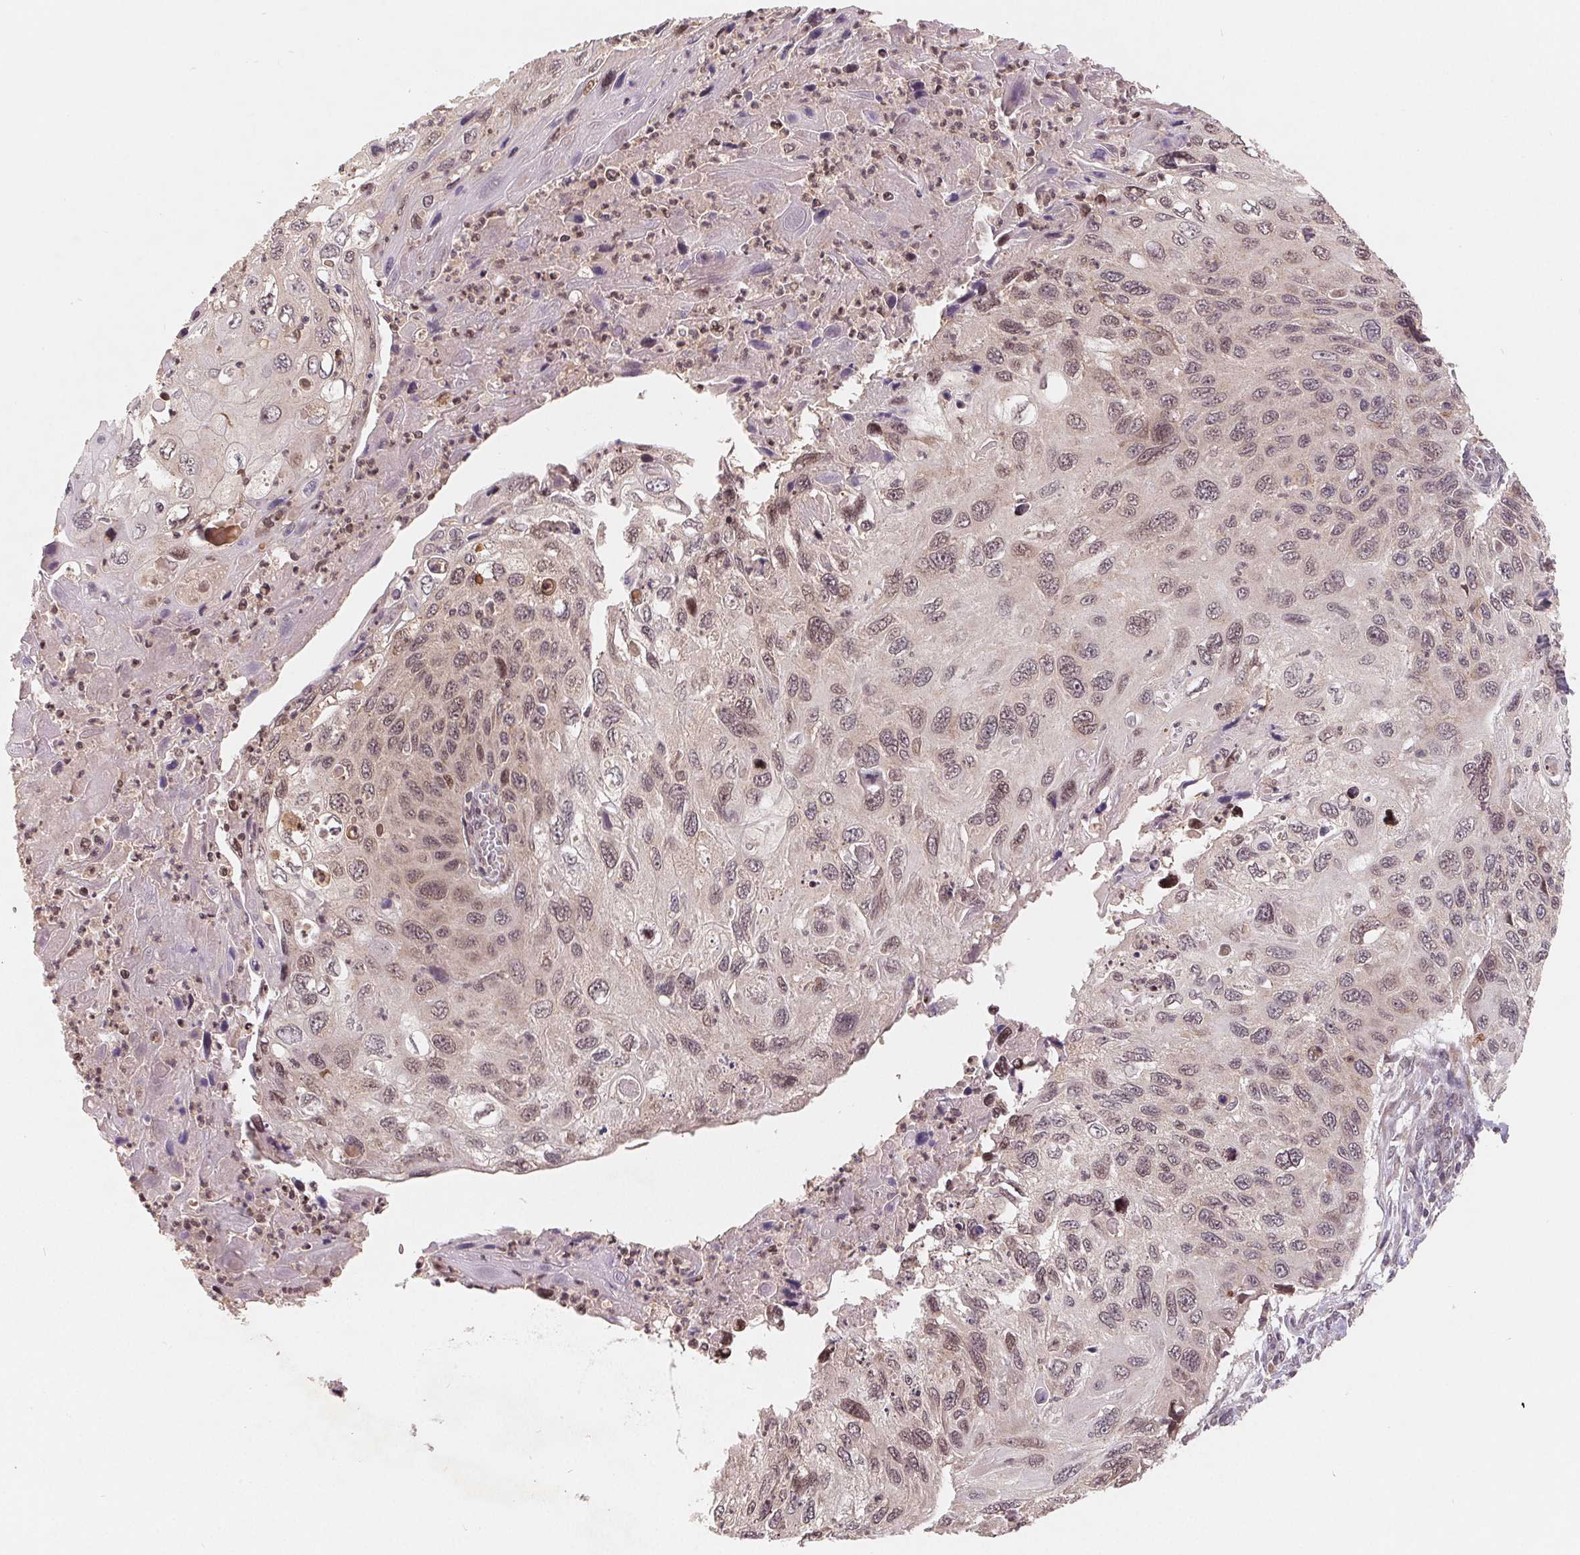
{"staining": {"intensity": "weak", "quantity": "<25%", "location": "nuclear"}, "tissue": "cervical cancer", "cell_type": "Tumor cells", "image_type": "cancer", "snomed": [{"axis": "morphology", "description": "Squamous cell carcinoma, NOS"}, {"axis": "topography", "description": "Cervix"}], "caption": "High magnification brightfield microscopy of cervical cancer stained with DAB (brown) and counterstained with hematoxylin (blue): tumor cells show no significant positivity.", "gene": "HMGN3", "patient": {"sex": "female", "age": 70}}